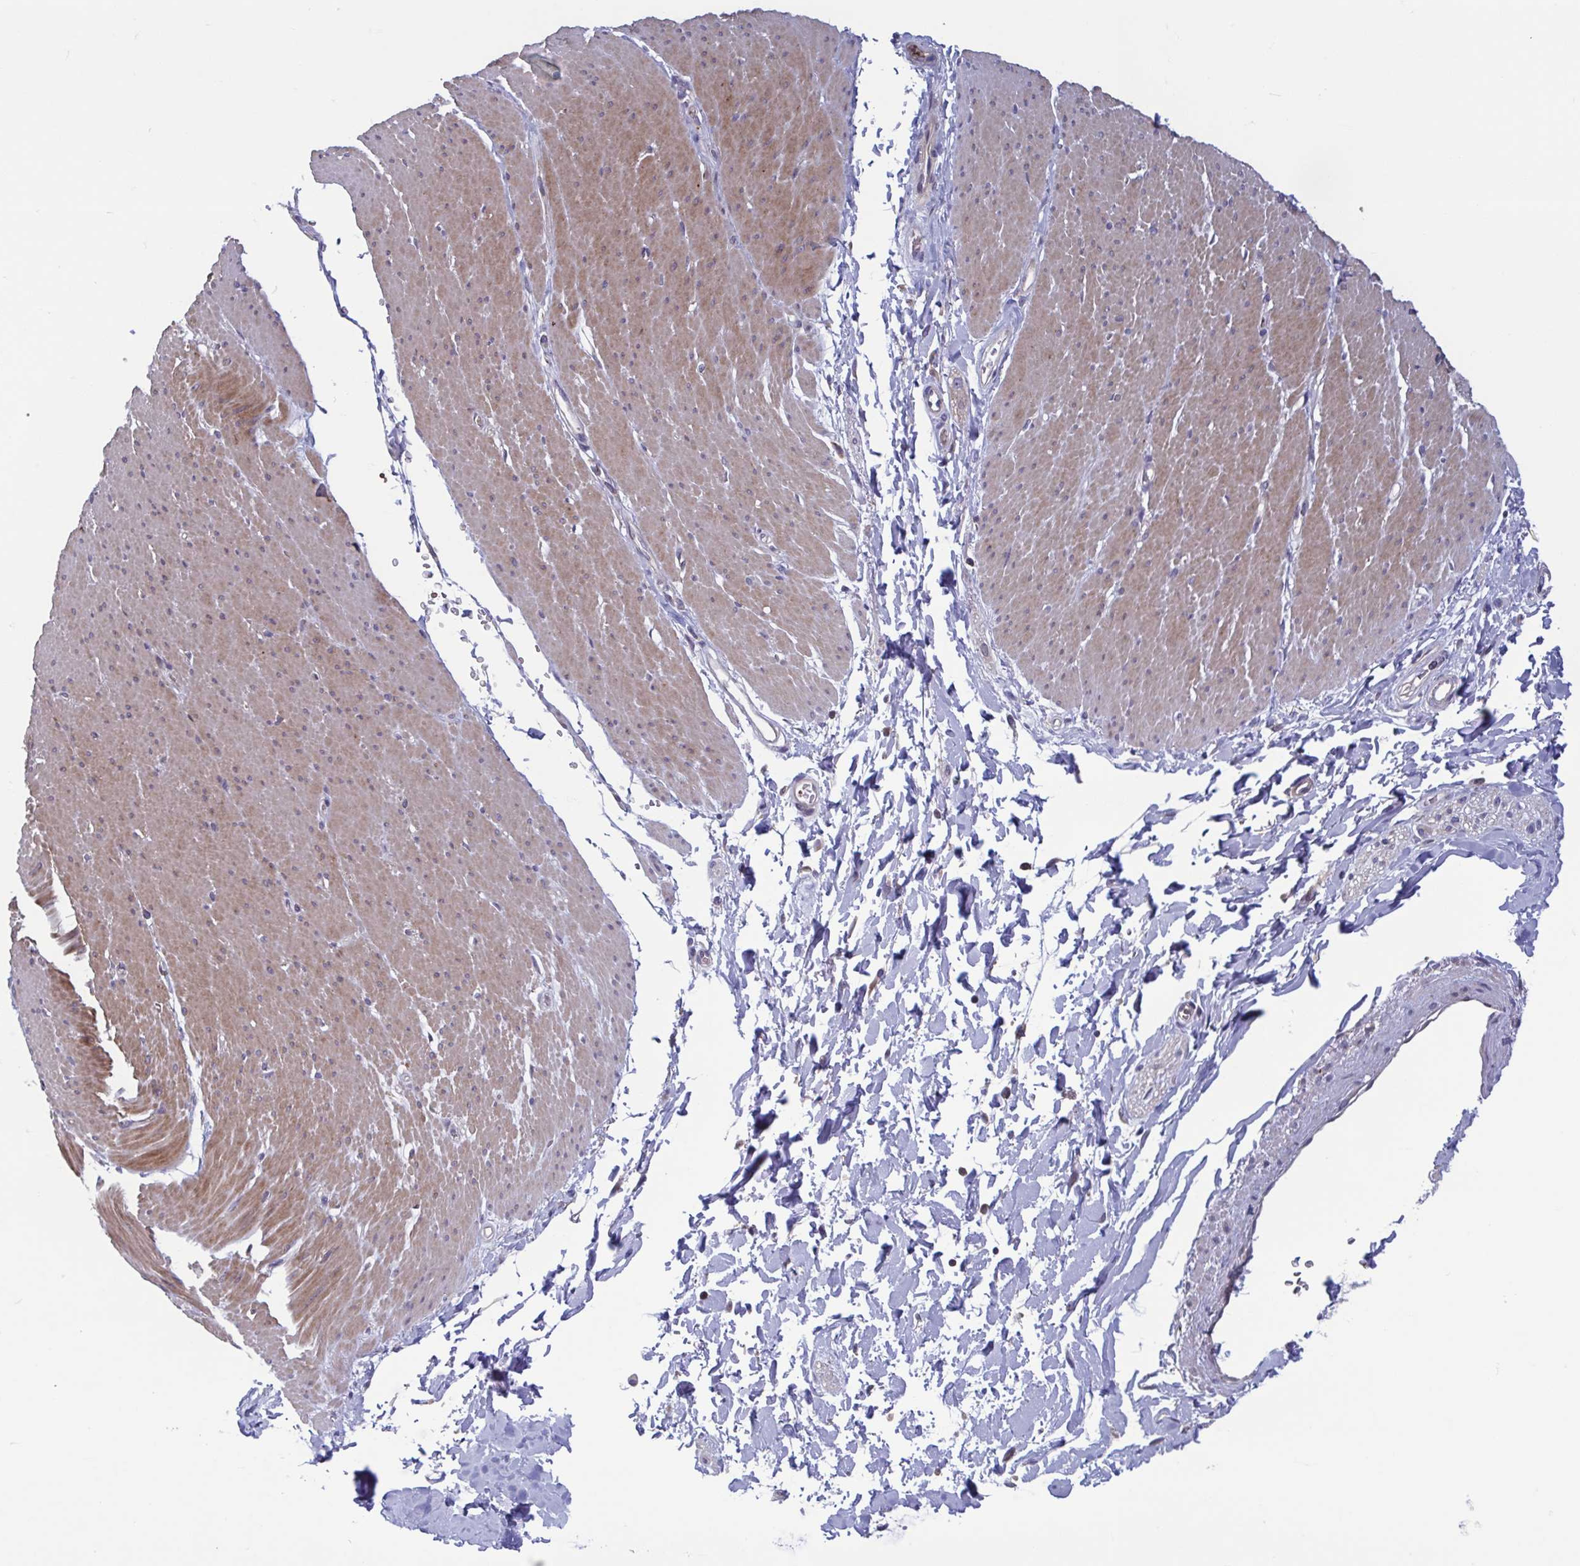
{"staining": {"intensity": "weak", "quantity": "25%-75%", "location": "cytoplasmic/membranous"}, "tissue": "smooth muscle", "cell_type": "Smooth muscle cells", "image_type": "normal", "snomed": [{"axis": "morphology", "description": "Normal tissue, NOS"}, {"axis": "topography", "description": "Smooth muscle"}, {"axis": "topography", "description": "Rectum"}], "caption": "Smooth muscle stained with immunohistochemistry (IHC) displays weak cytoplasmic/membranous positivity in approximately 25%-75% of smooth muscle cells.", "gene": "LRRC38", "patient": {"sex": "male", "age": 53}}